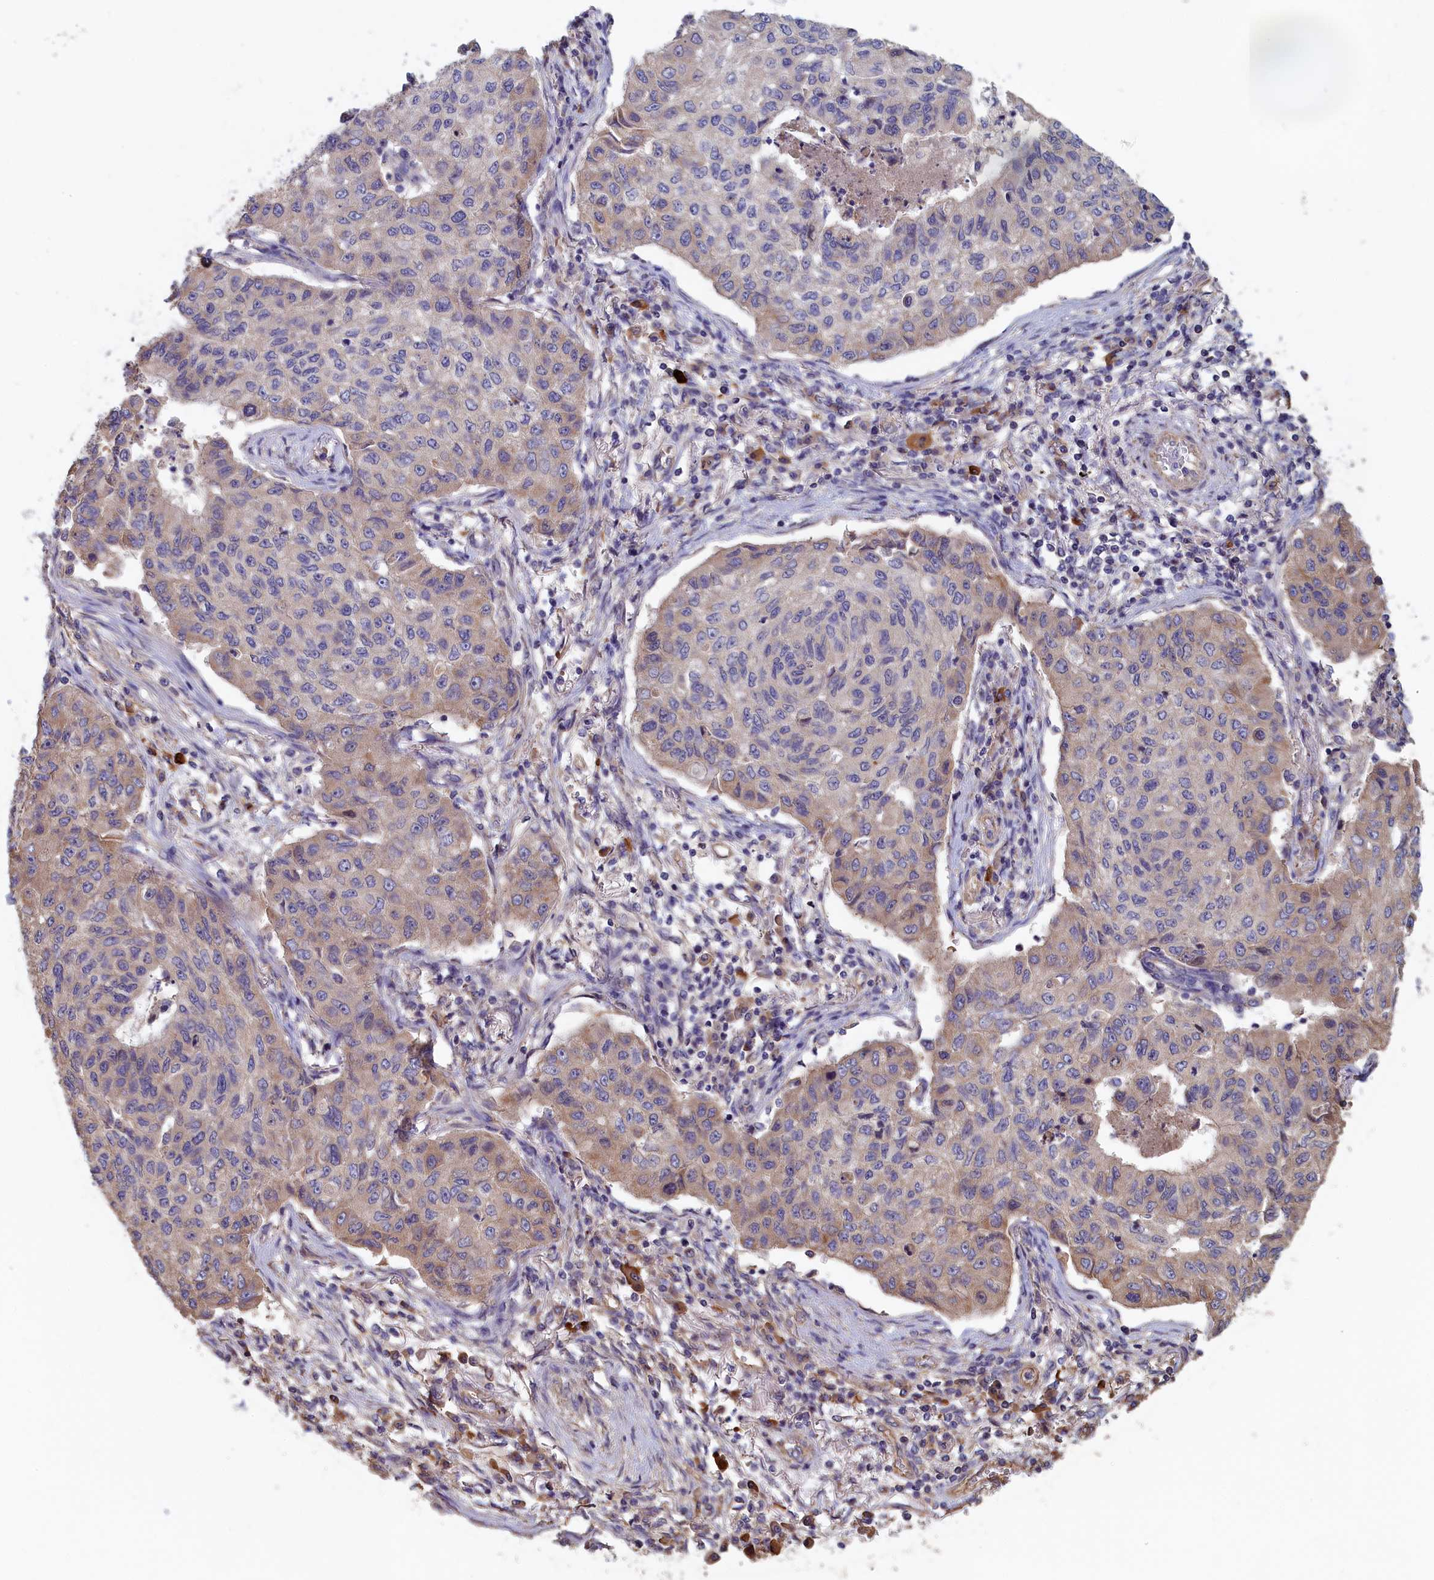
{"staining": {"intensity": "moderate", "quantity": "<25%", "location": "cytoplasmic/membranous"}, "tissue": "lung cancer", "cell_type": "Tumor cells", "image_type": "cancer", "snomed": [{"axis": "morphology", "description": "Squamous cell carcinoma, NOS"}, {"axis": "topography", "description": "Lung"}], "caption": "This micrograph demonstrates immunohistochemistry (IHC) staining of human lung cancer (squamous cell carcinoma), with low moderate cytoplasmic/membranous staining in about <25% of tumor cells.", "gene": "ANKRD2", "patient": {"sex": "male", "age": 74}}